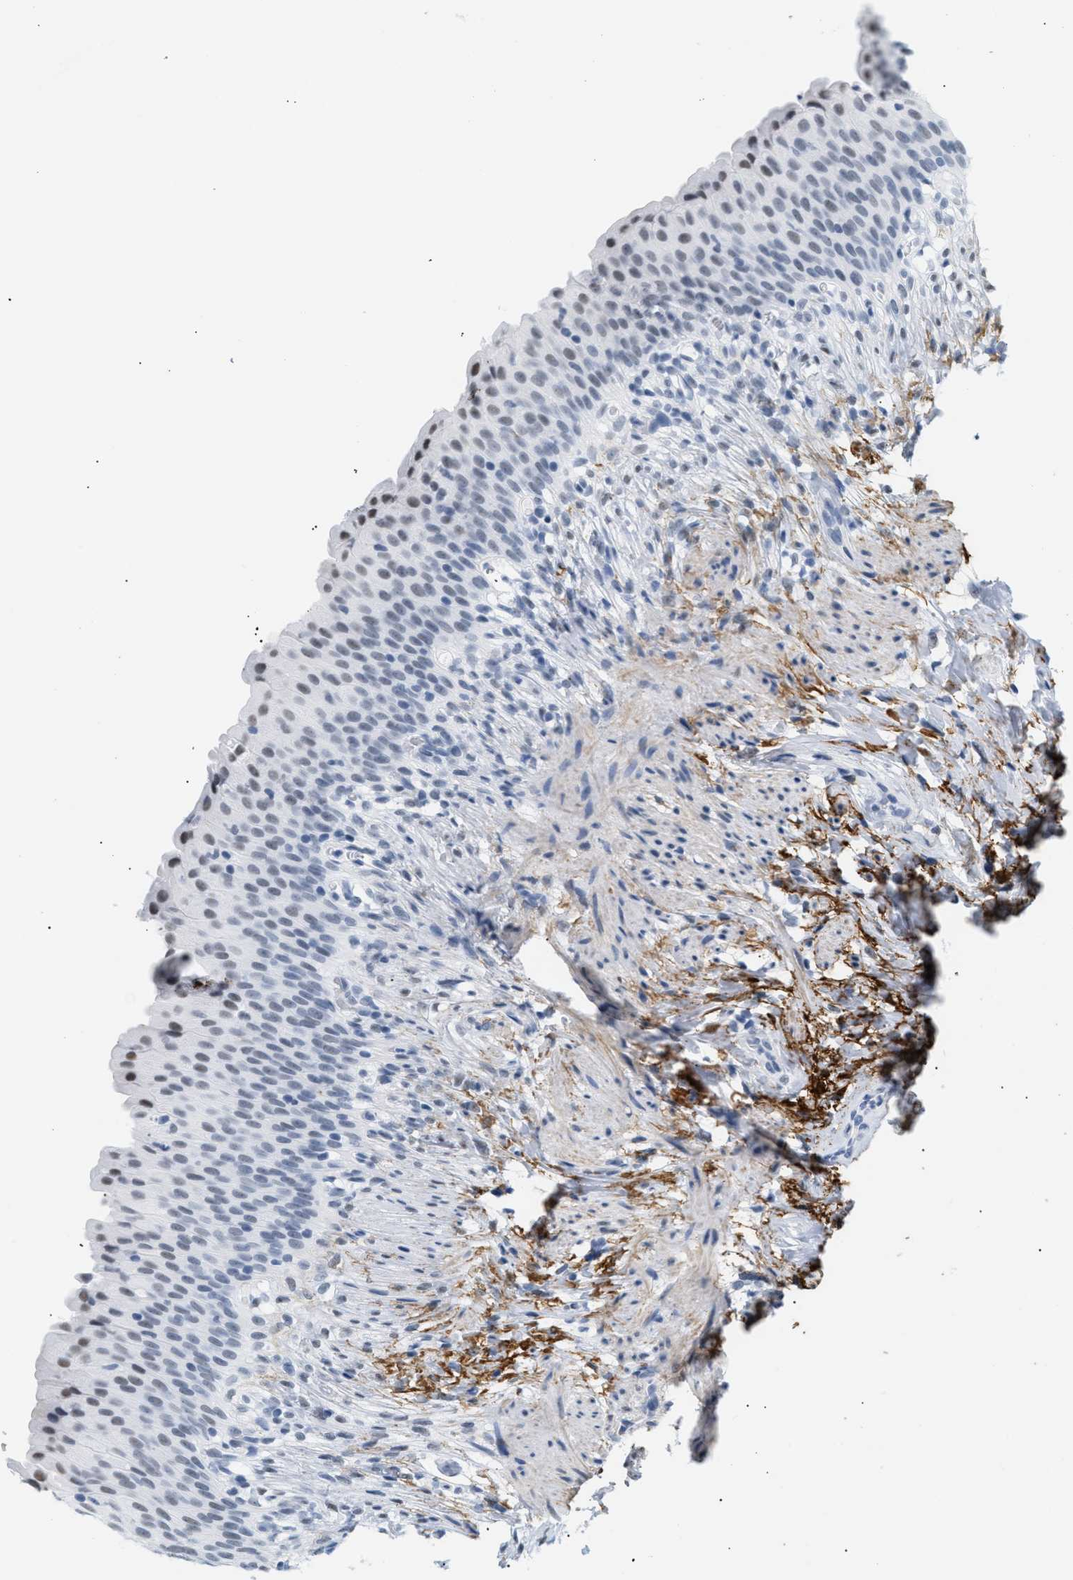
{"staining": {"intensity": "weak", "quantity": "<25%", "location": "nuclear"}, "tissue": "urinary bladder", "cell_type": "Urothelial cells", "image_type": "normal", "snomed": [{"axis": "morphology", "description": "Normal tissue, NOS"}, {"axis": "topography", "description": "Urinary bladder"}], "caption": "IHC image of normal human urinary bladder stained for a protein (brown), which displays no positivity in urothelial cells. The staining was performed using DAB to visualize the protein expression in brown, while the nuclei were stained in blue with hematoxylin (Magnification: 20x).", "gene": "ELN", "patient": {"sex": "female", "age": 79}}